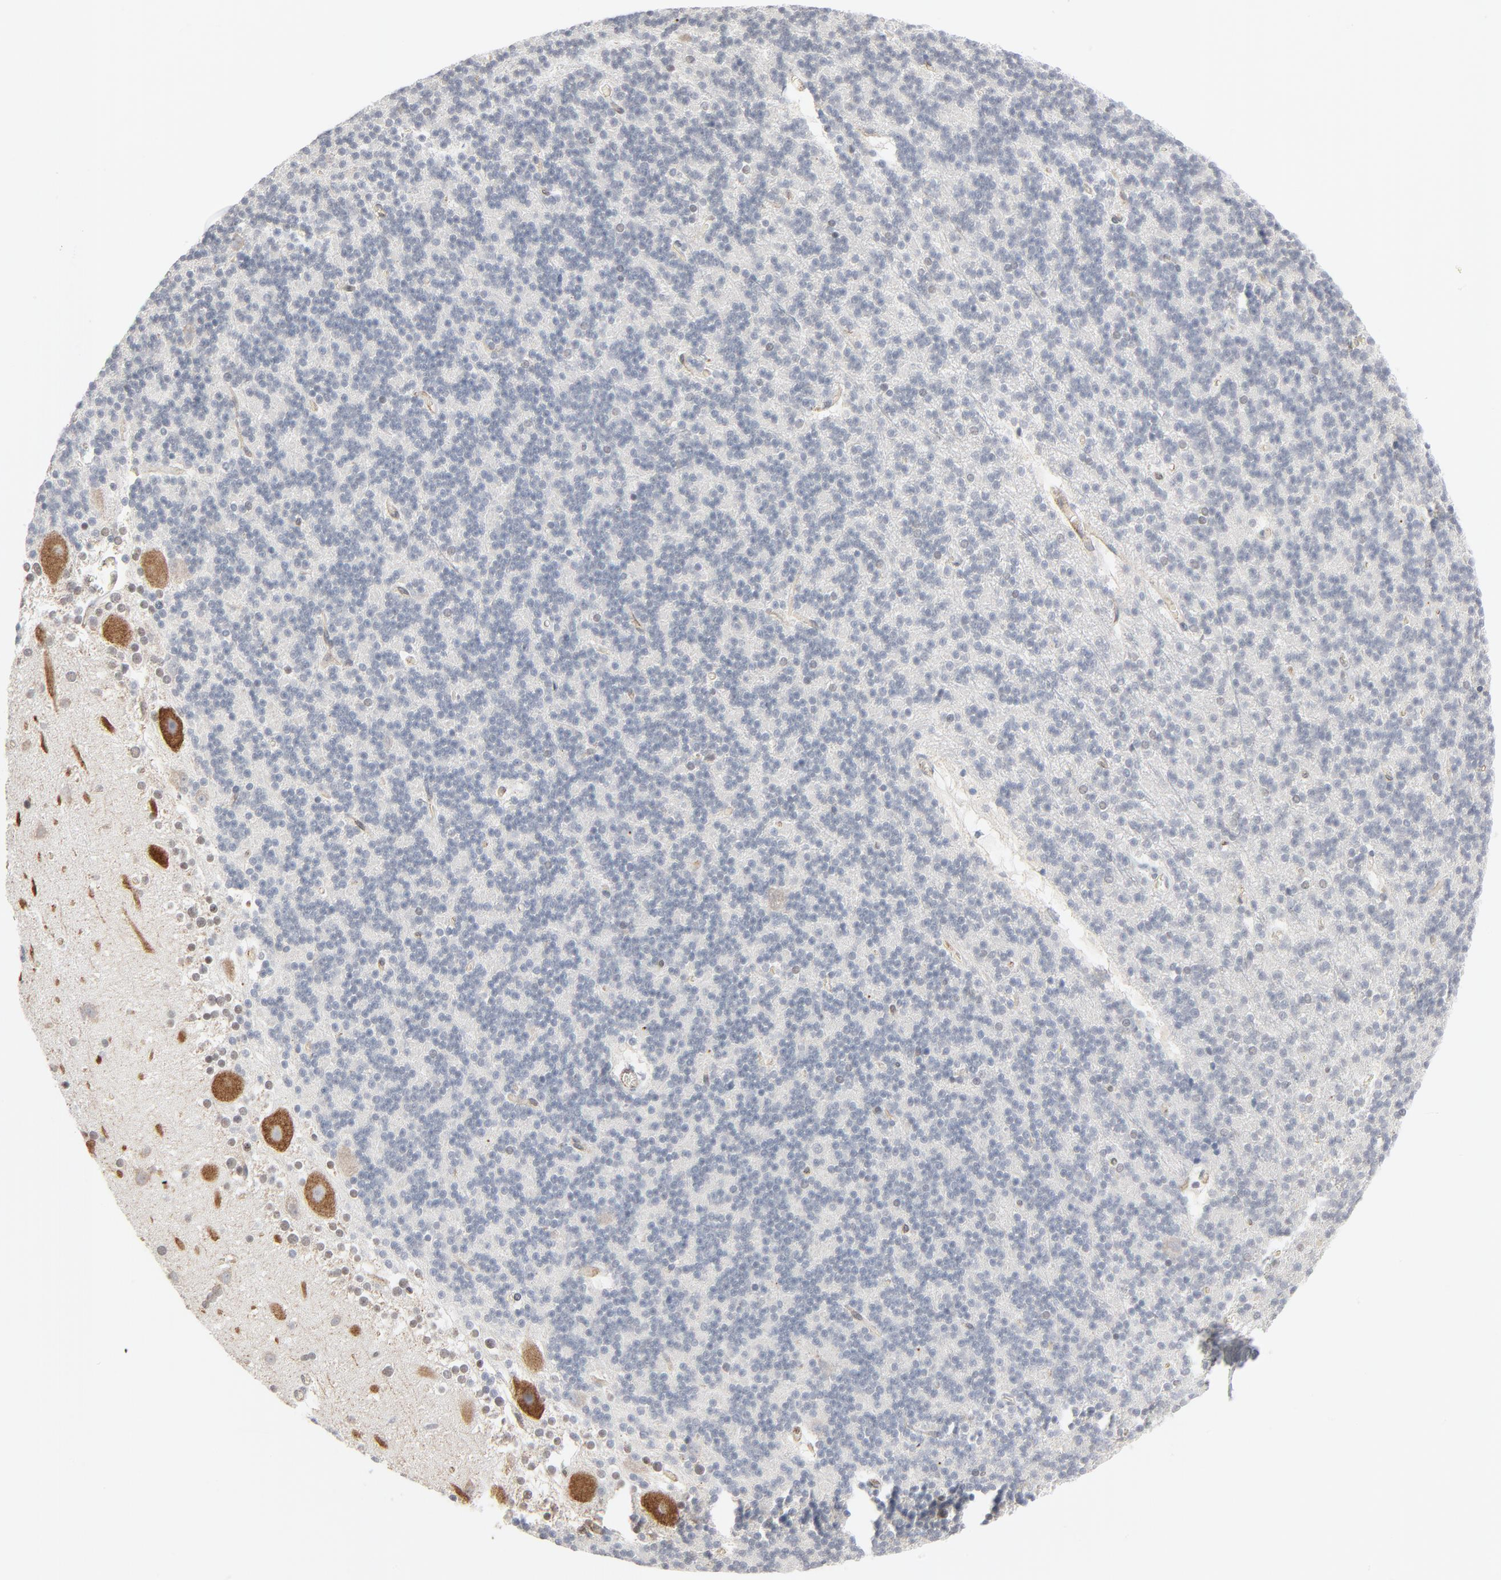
{"staining": {"intensity": "negative", "quantity": "none", "location": "none"}, "tissue": "cerebellum", "cell_type": "Cells in granular layer", "image_type": "normal", "snomed": [{"axis": "morphology", "description": "Normal tissue, NOS"}, {"axis": "topography", "description": "Cerebellum"}], "caption": "An immunohistochemistry histopathology image of unremarkable cerebellum is shown. There is no staining in cells in granular layer of cerebellum.", "gene": "ITPR3", "patient": {"sex": "female", "age": 19}}